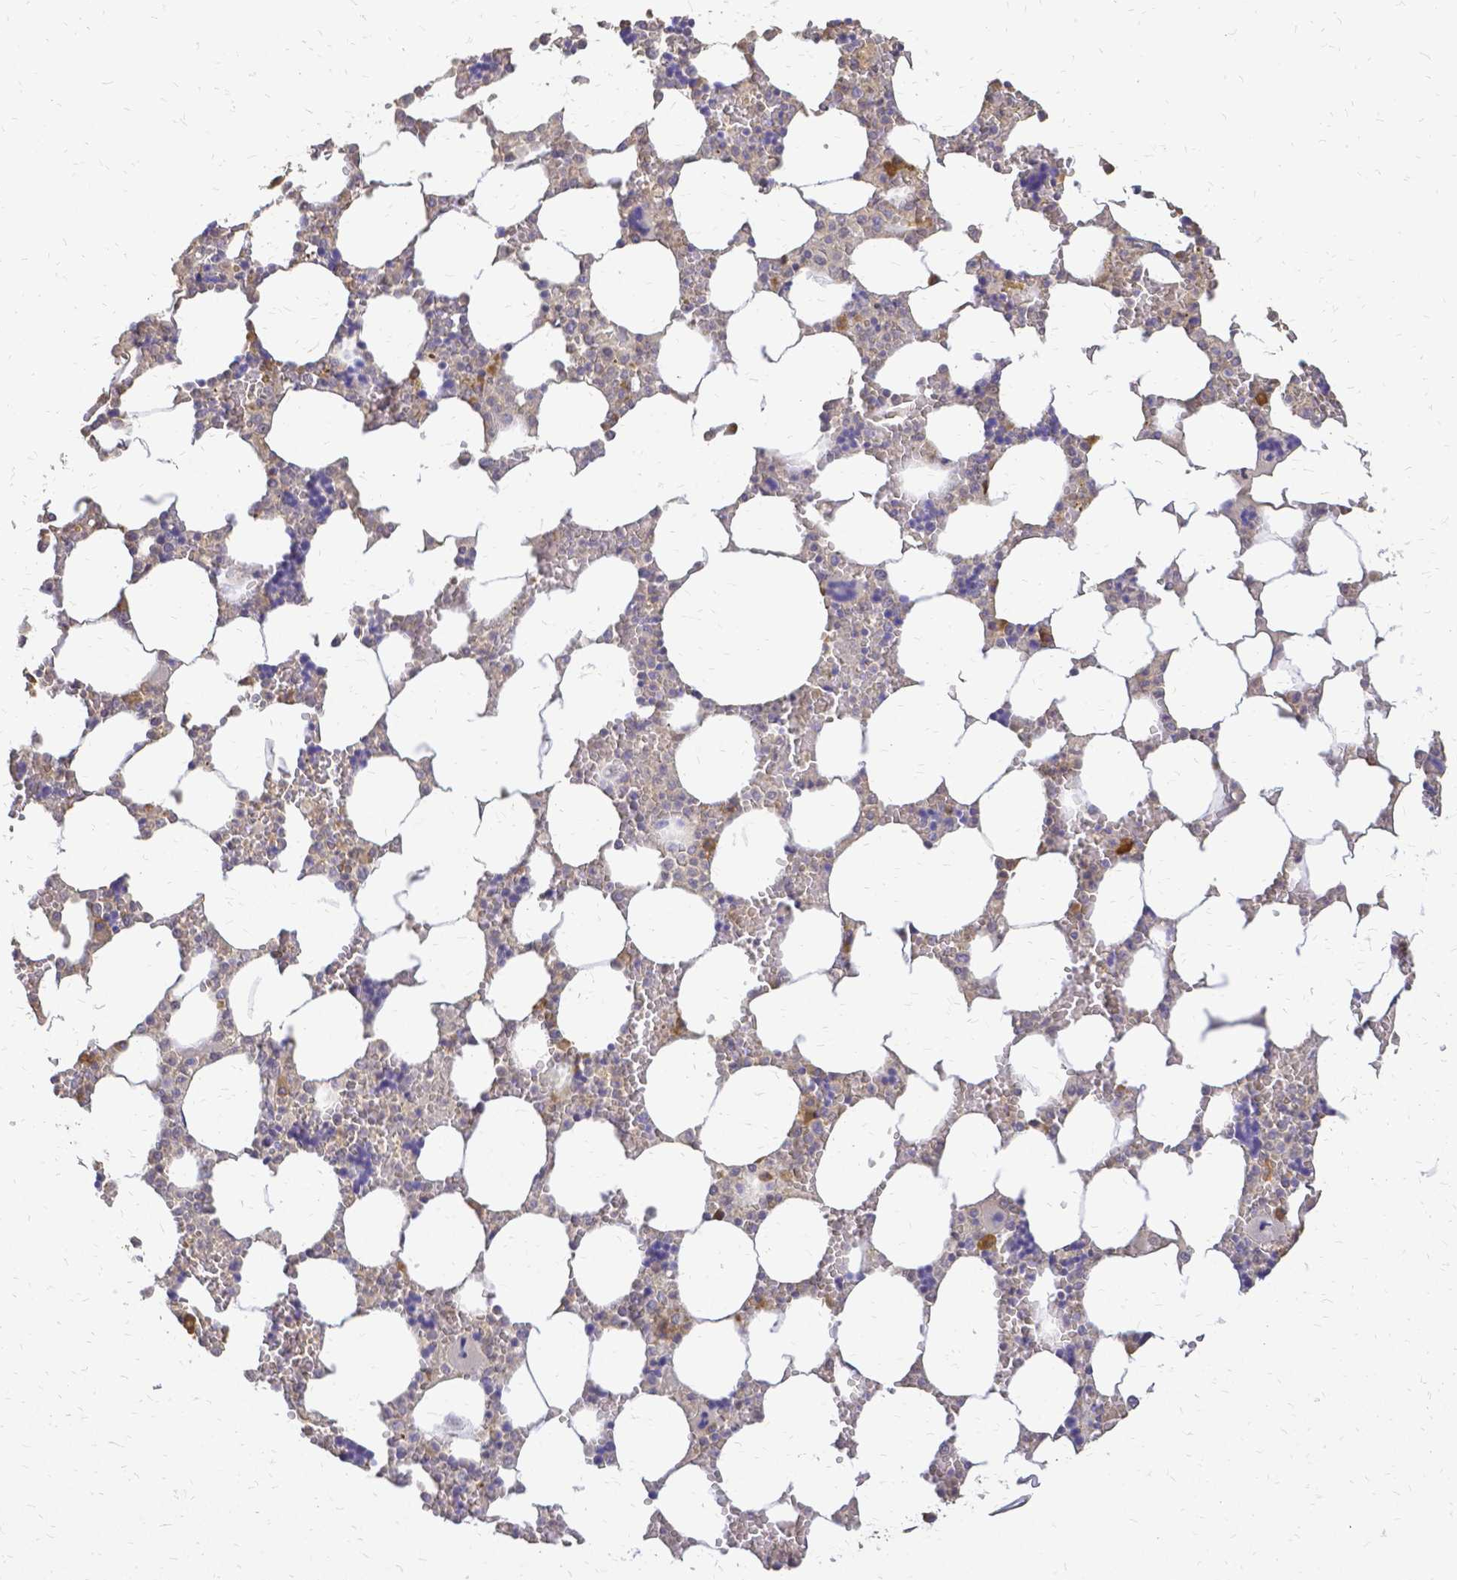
{"staining": {"intensity": "moderate", "quantity": "<25%", "location": "cytoplasmic/membranous"}, "tissue": "bone marrow", "cell_type": "Hematopoietic cells", "image_type": "normal", "snomed": [{"axis": "morphology", "description": "Normal tissue, NOS"}, {"axis": "topography", "description": "Bone marrow"}], "caption": "Immunohistochemistry histopathology image of benign human bone marrow stained for a protein (brown), which displays low levels of moderate cytoplasmic/membranous staining in approximately <25% of hematopoietic cells.", "gene": "CIB1", "patient": {"sex": "male", "age": 64}}